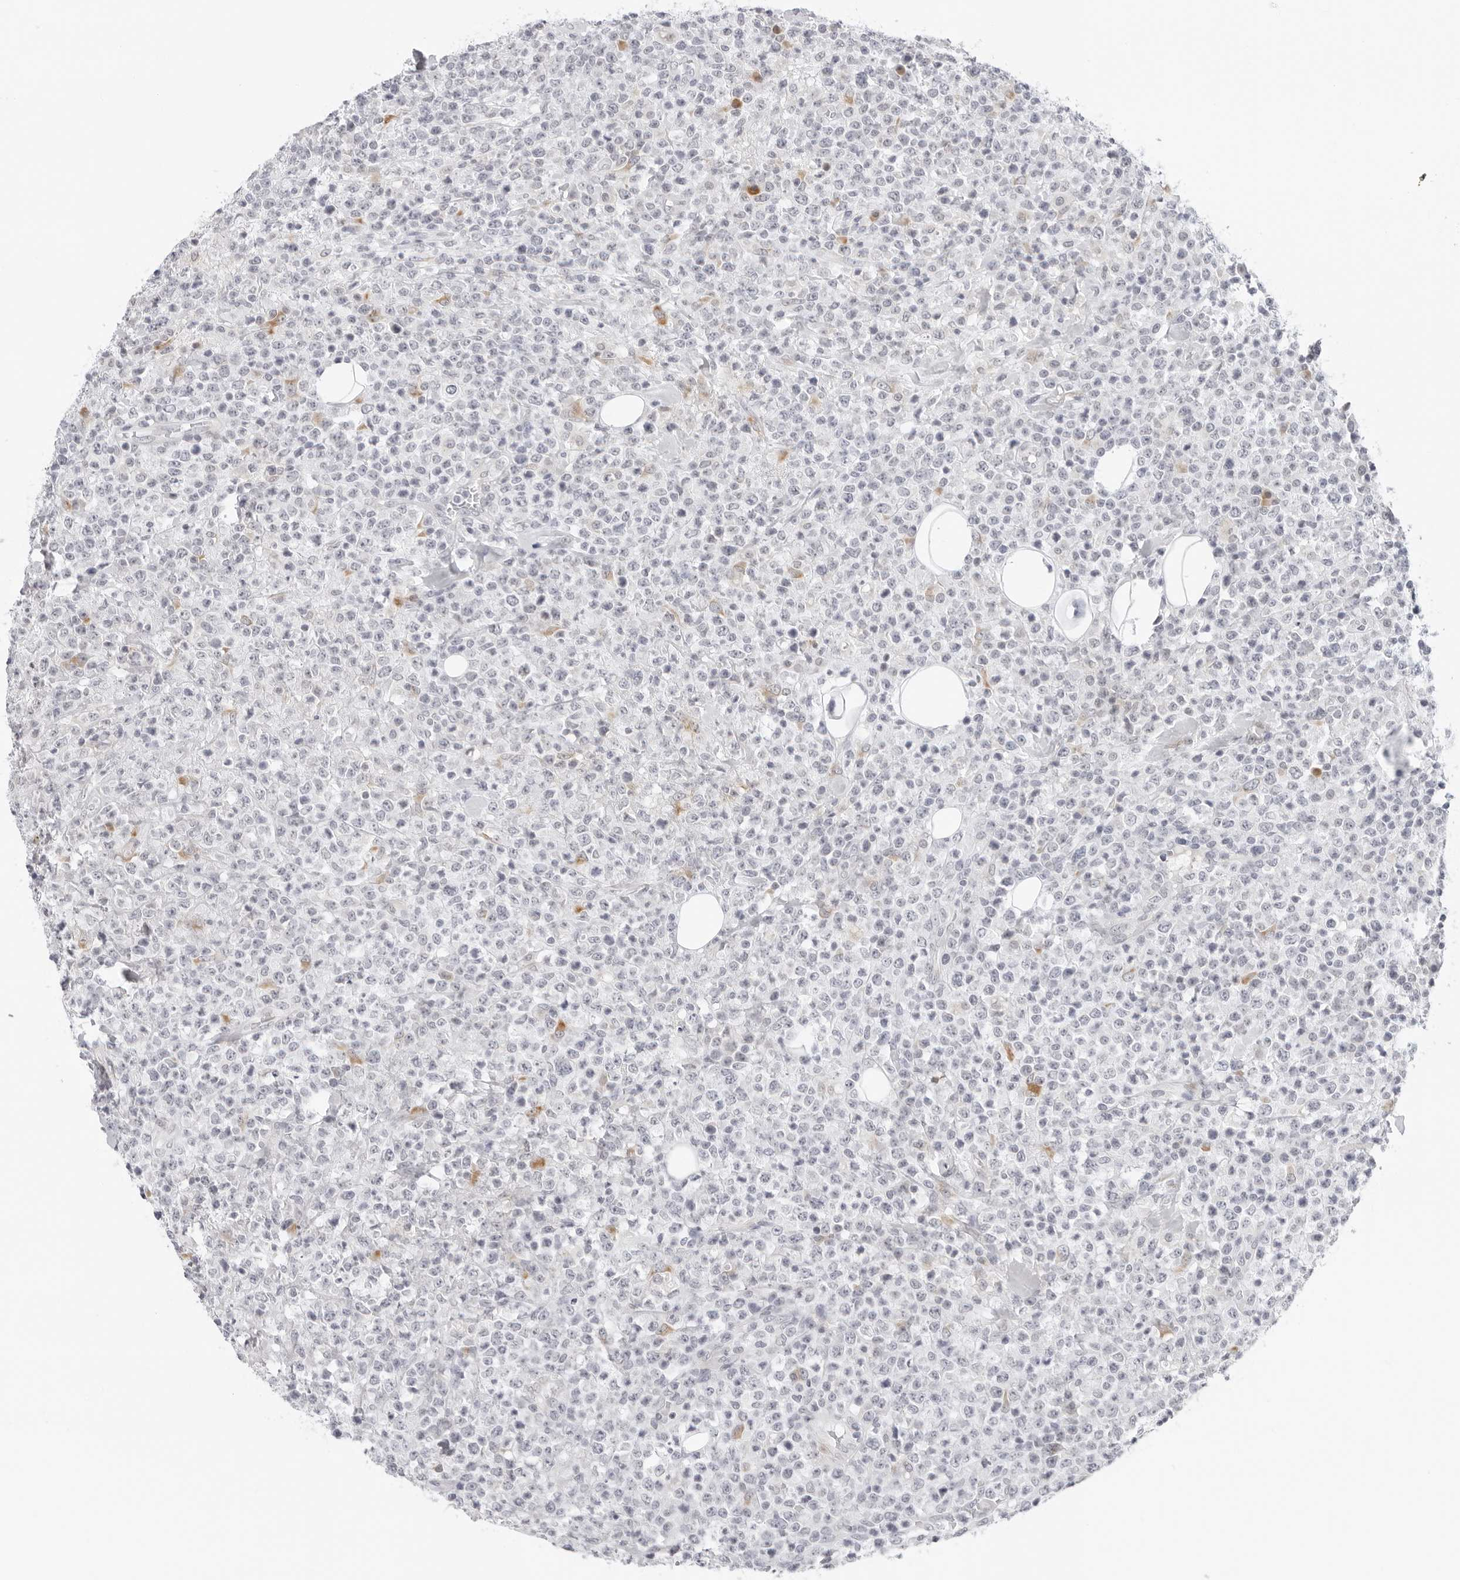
{"staining": {"intensity": "negative", "quantity": "none", "location": "none"}, "tissue": "lymphoma", "cell_type": "Tumor cells", "image_type": "cancer", "snomed": [{"axis": "morphology", "description": "Malignant lymphoma, non-Hodgkin's type, High grade"}, {"axis": "topography", "description": "Colon"}], "caption": "Immunohistochemistry (IHC) histopathology image of neoplastic tissue: malignant lymphoma, non-Hodgkin's type (high-grade) stained with DAB shows no significant protein expression in tumor cells.", "gene": "EDN2", "patient": {"sex": "female", "age": 53}}